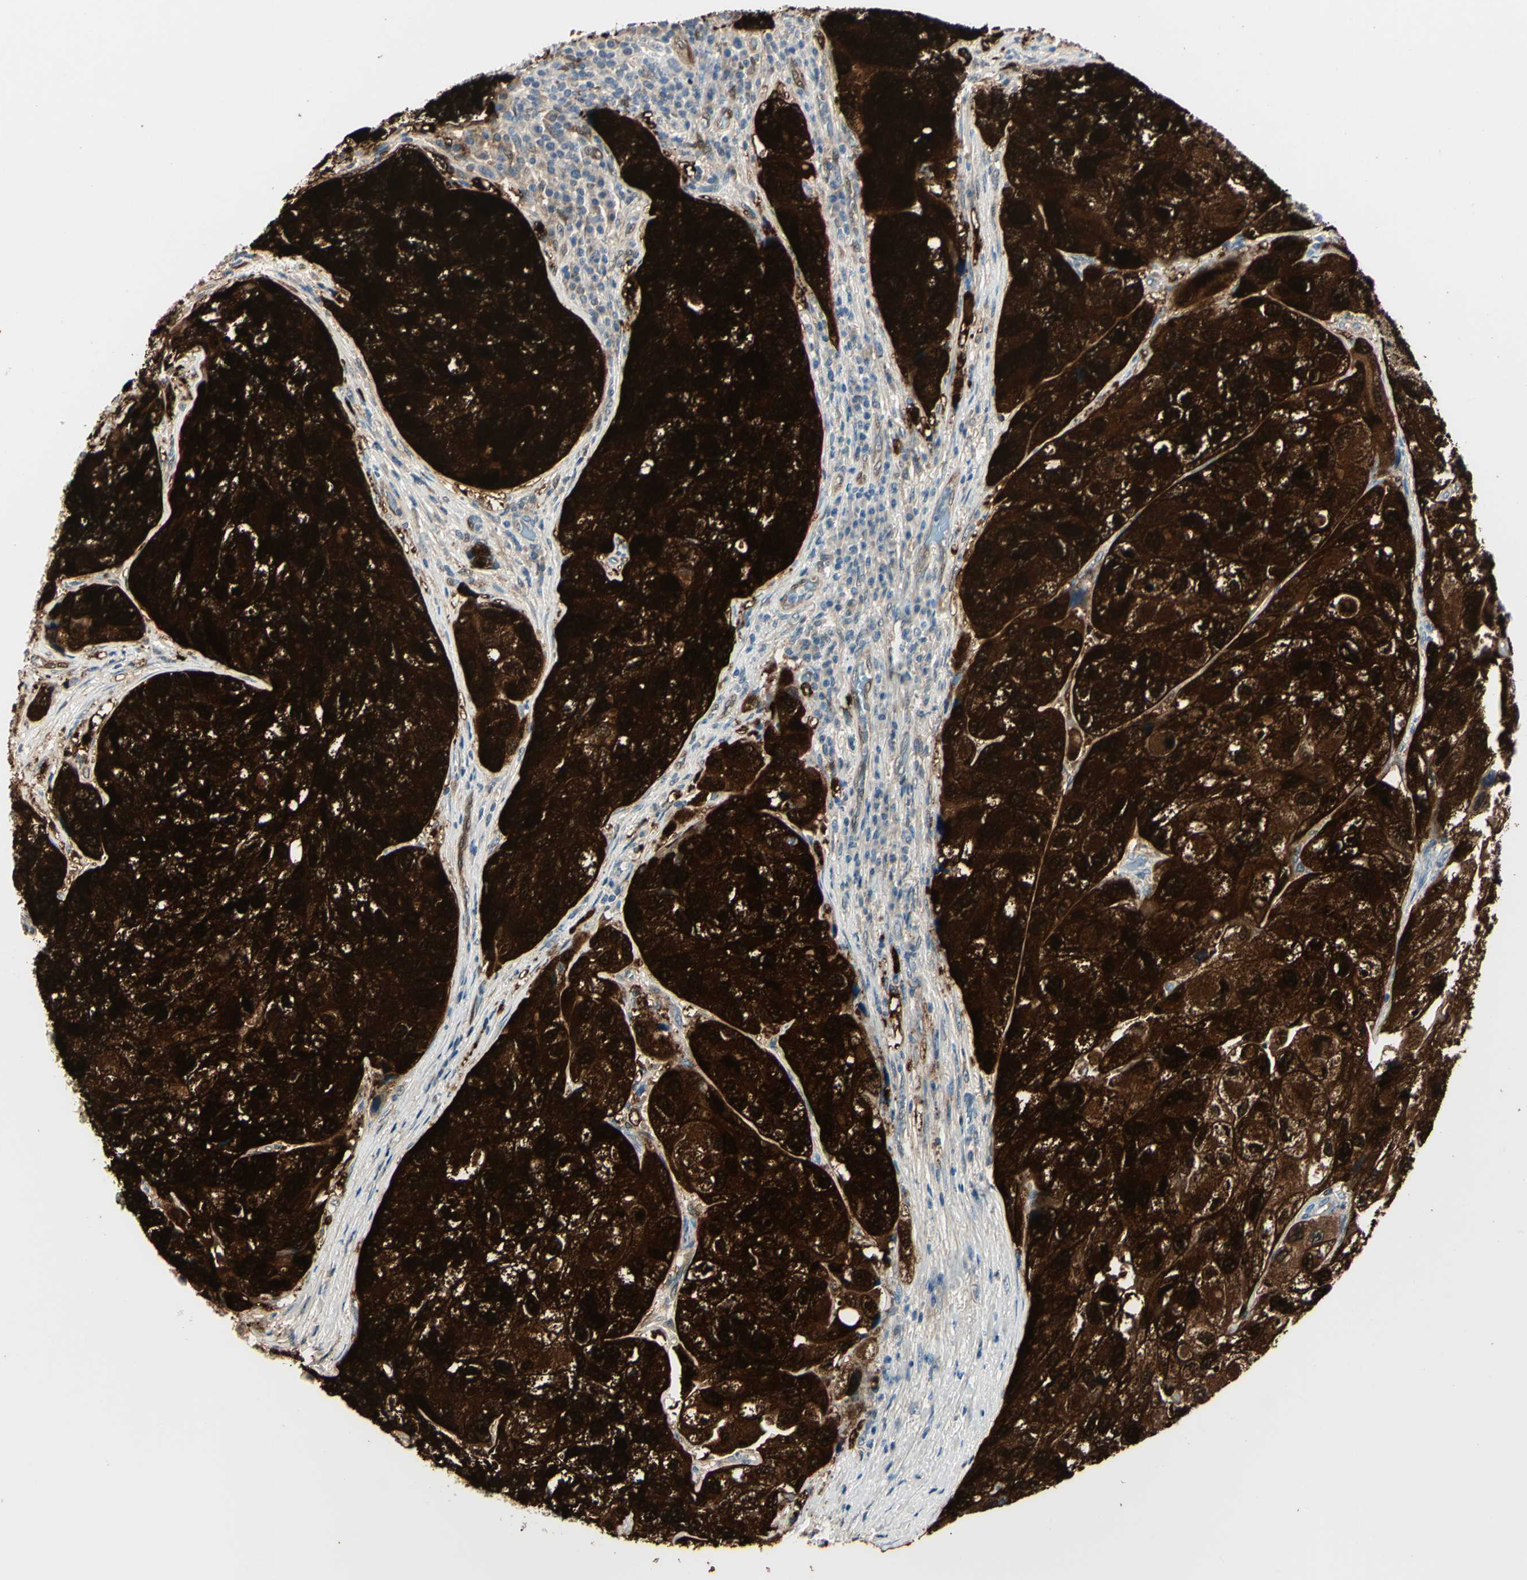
{"staining": {"intensity": "strong", "quantity": ">75%", "location": "cytoplasmic/membranous,nuclear"}, "tissue": "urothelial cancer", "cell_type": "Tumor cells", "image_type": "cancer", "snomed": [{"axis": "morphology", "description": "Urothelial carcinoma, High grade"}, {"axis": "topography", "description": "Urinary bladder"}], "caption": "There is high levels of strong cytoplasmic/membranous and nuclear positivity in tumor cells of urothelial cancer, as demonstrated by immunohistochemical staining (brown color).", "gene": "AKR1C3", "patient": {"sex": "female", "age": 64}}